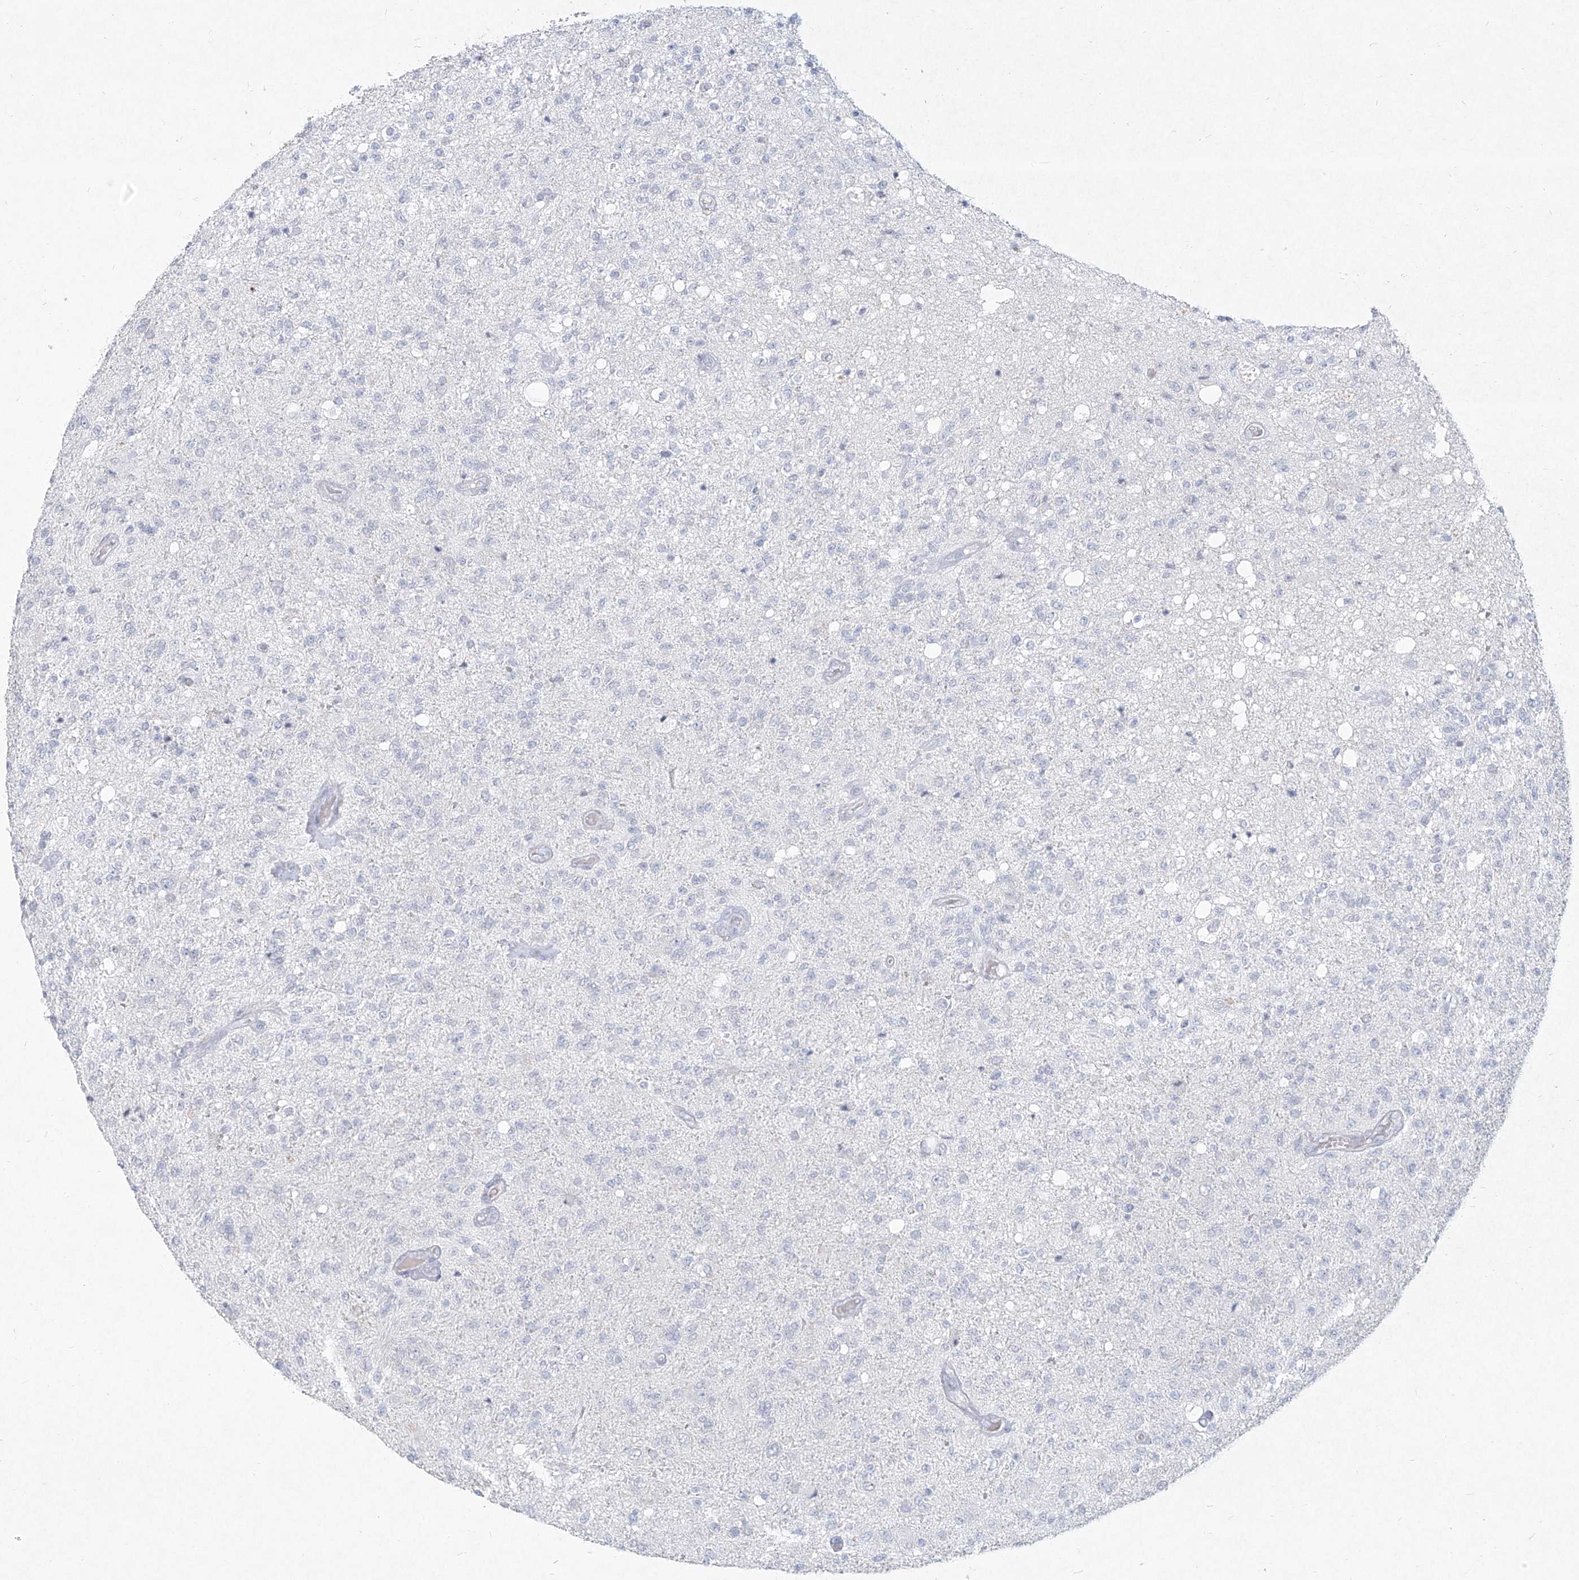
{"staining": {"intensity": "negative", "quantity": "none", "location": "none"}, "tissue": "glioma", "cell_type": "Tumor cells", "image_type": "cancer", "snomed": [{"axis": "morphology", "description": "Normal tissue, NOS"}, {"axis": "morphology", "description": "Glioma, malignant, High grade"}, {"axis": "topography", "description": "Cerebral cortex"}], "caption": "The image exhibits no staining of tumor cells in glioma.", "gene": "CD209", "patient": {"sex": "male", "age": 77}}